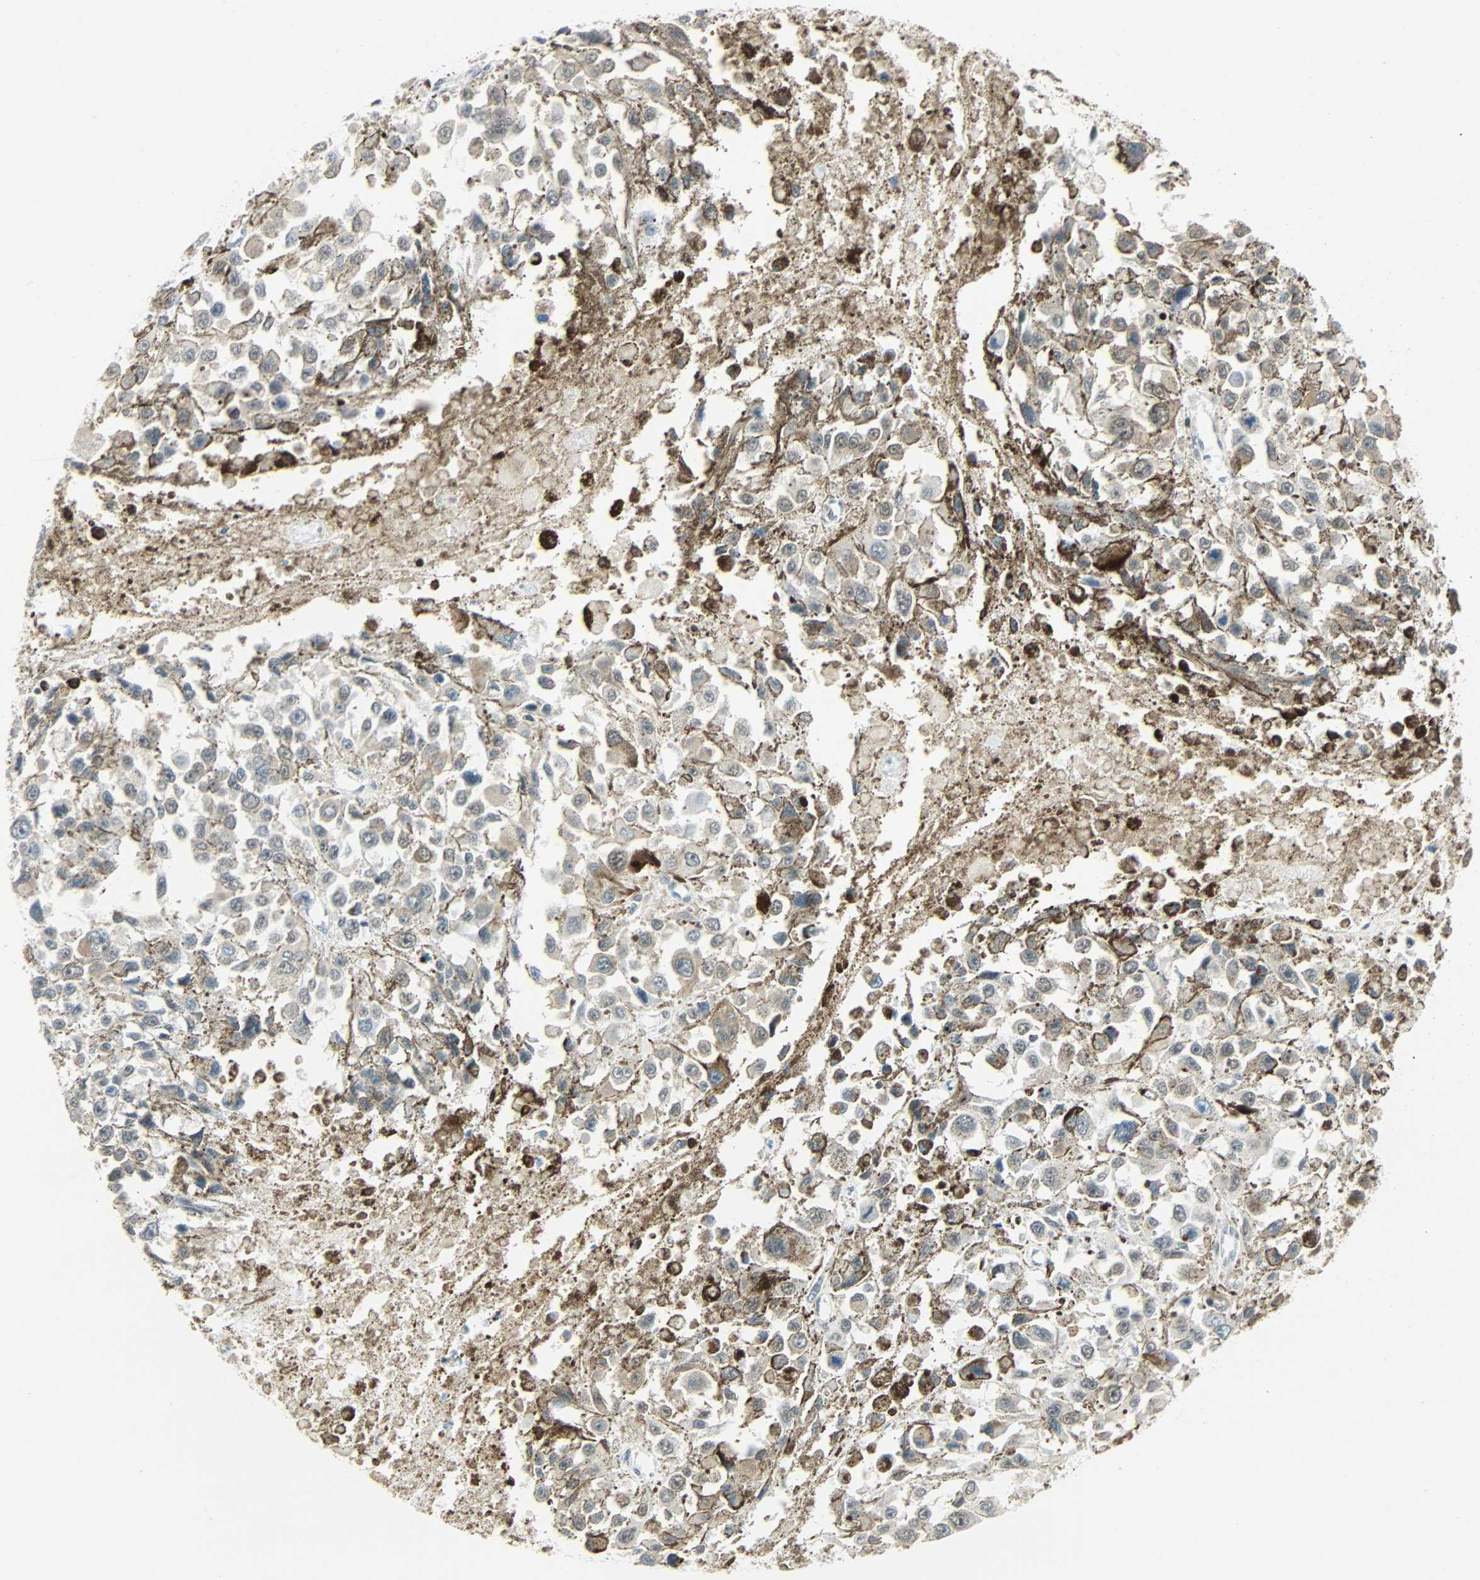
{"staining": {"intensity": "negative", "quantity": "none", "location": "none"}, "tissue": "melanoma", "cell_type": "Tumor cells", "image_type": "cancer", "snomed": [{"axis": "morphology", "description": "Malignant melanoma, Metastatic site"}, {"axis": "topography", "description": "Lymph node"}], "caption": "Malignant melanoma (metastatic site) was stained to show a protein in brown. There is no significant staining in tumor cells. (DAB (3,3'-diaminobenzidine) immunohistochemistry with hematoxylin counter stain).", "gene": "NELFE", "patient": {"sex": "male", "age": 59}}